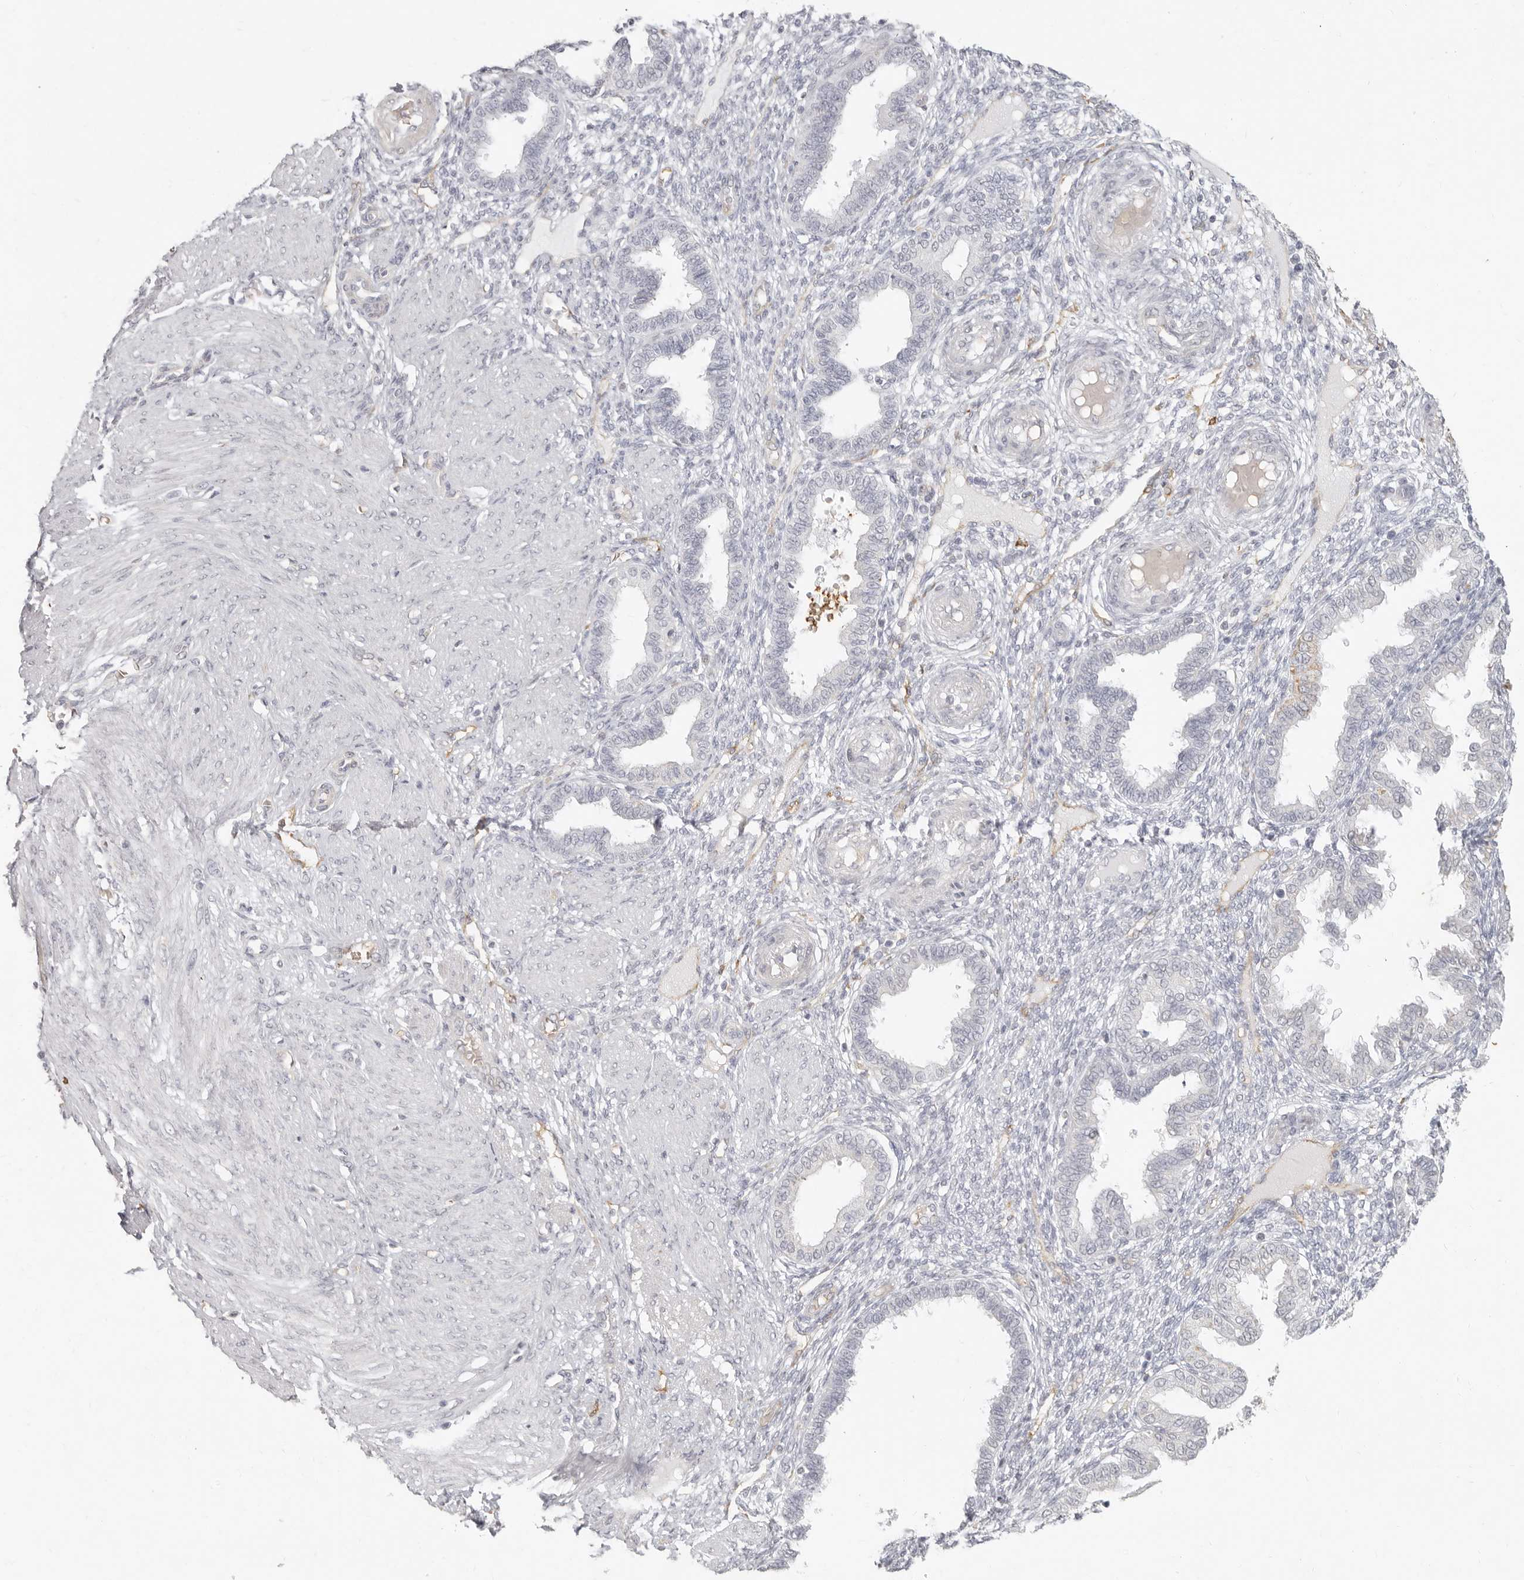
{"staining": {"intensity": "negative", "quantity": "none", "location": "none"}, "tissue": "endometrium", "cell_type": "Cells in endometrial stroma", "image_type": "normal", "snomed": [{"axis": "morphology", "description": "Normal tissue, NOS"}, {"axis": "topography", "description": "Endometrium"}], "caption": "Protein analysis of unremarkable endometrium displays no significant positivity in cells in endometrial stroma.", "gene": "NIBAN1", "patient": {"sex": "female", "age": 33}}